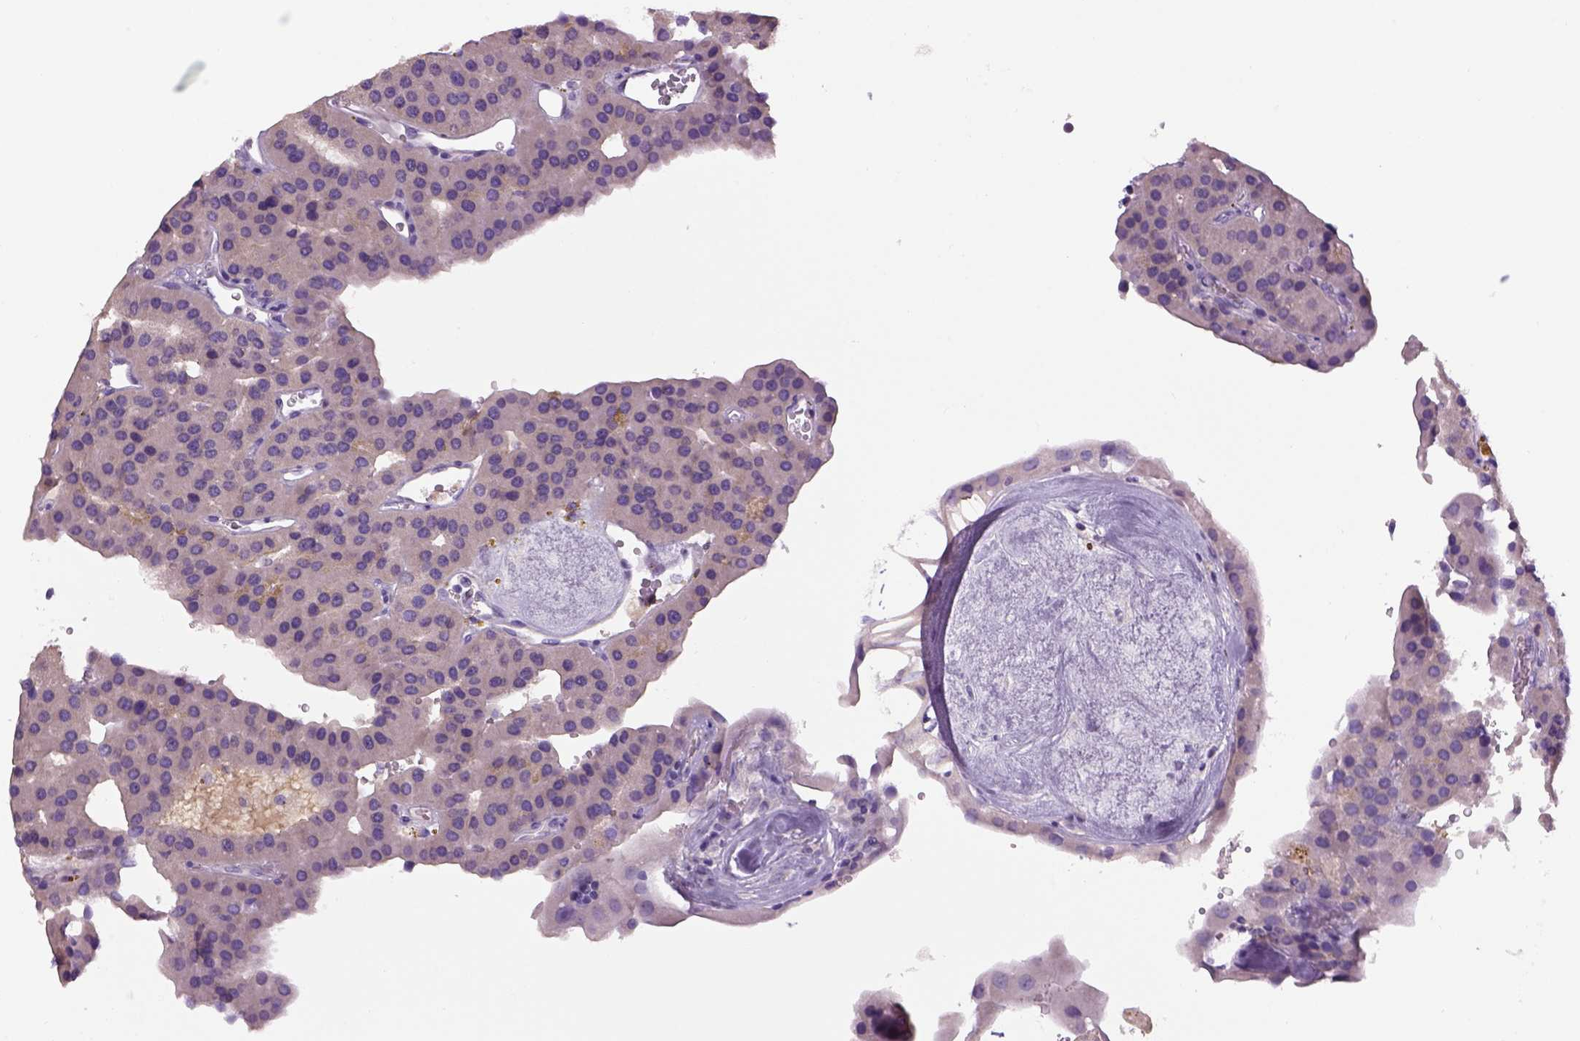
{"staining": {"intensity": "negative", "quantity": "none", "location": "none"}, "tissue": "parathyroid gland", "cell_type": "Glandular cells", "image_type": "normal", "snomed": [{"axis": "morphology", "description": "Normal tissue, NOS"}, {"axis": "morphology", "description": "Adenoma, NOS"}, {"axis": "topography", "description": "Parathyroid gland"}], "caption": "Immunohistochemical staining of unremarkable human parathyroid gland exhibits no significant positivity in glandular cells.", "gene": "DBH", "patient": {"sex": "female", "age": 86}}